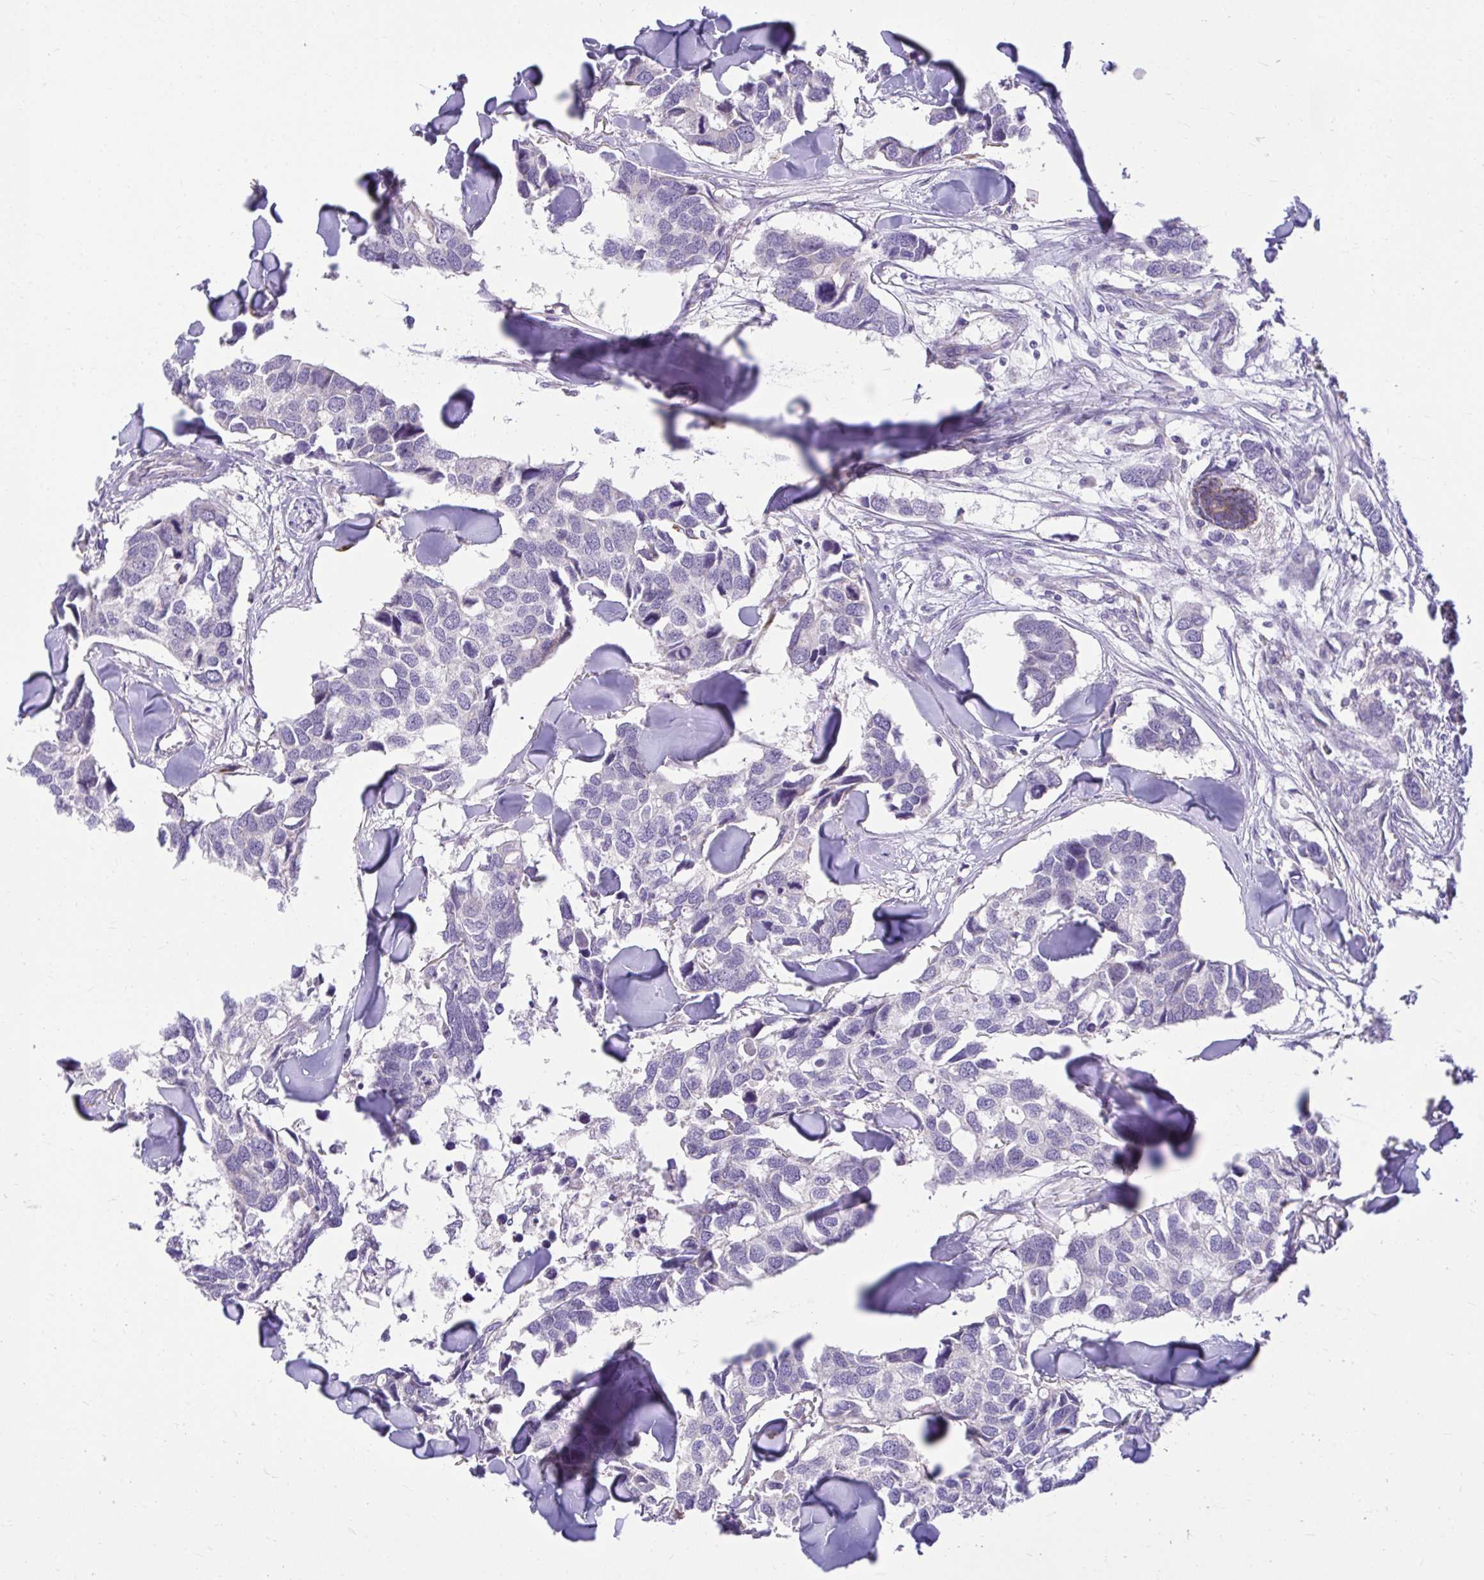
{"staining": {"intensity": "negative", "quantity": "none", "location": "none"}, "tissue": "breast cancer", "cell_type": "Tumor cells", "image_type": "cancer", "snomed": [{"axis": "morphology", "description": "Duct carcinoma"}, {"axis": "topography", "description": "Breast"}], "caption": "Tumor cells are negative for brown protein staining in infiltrating ductal carcinoma (breast).", "gene": "PKN3", "patient": {"sex": "female", "age": 83}}